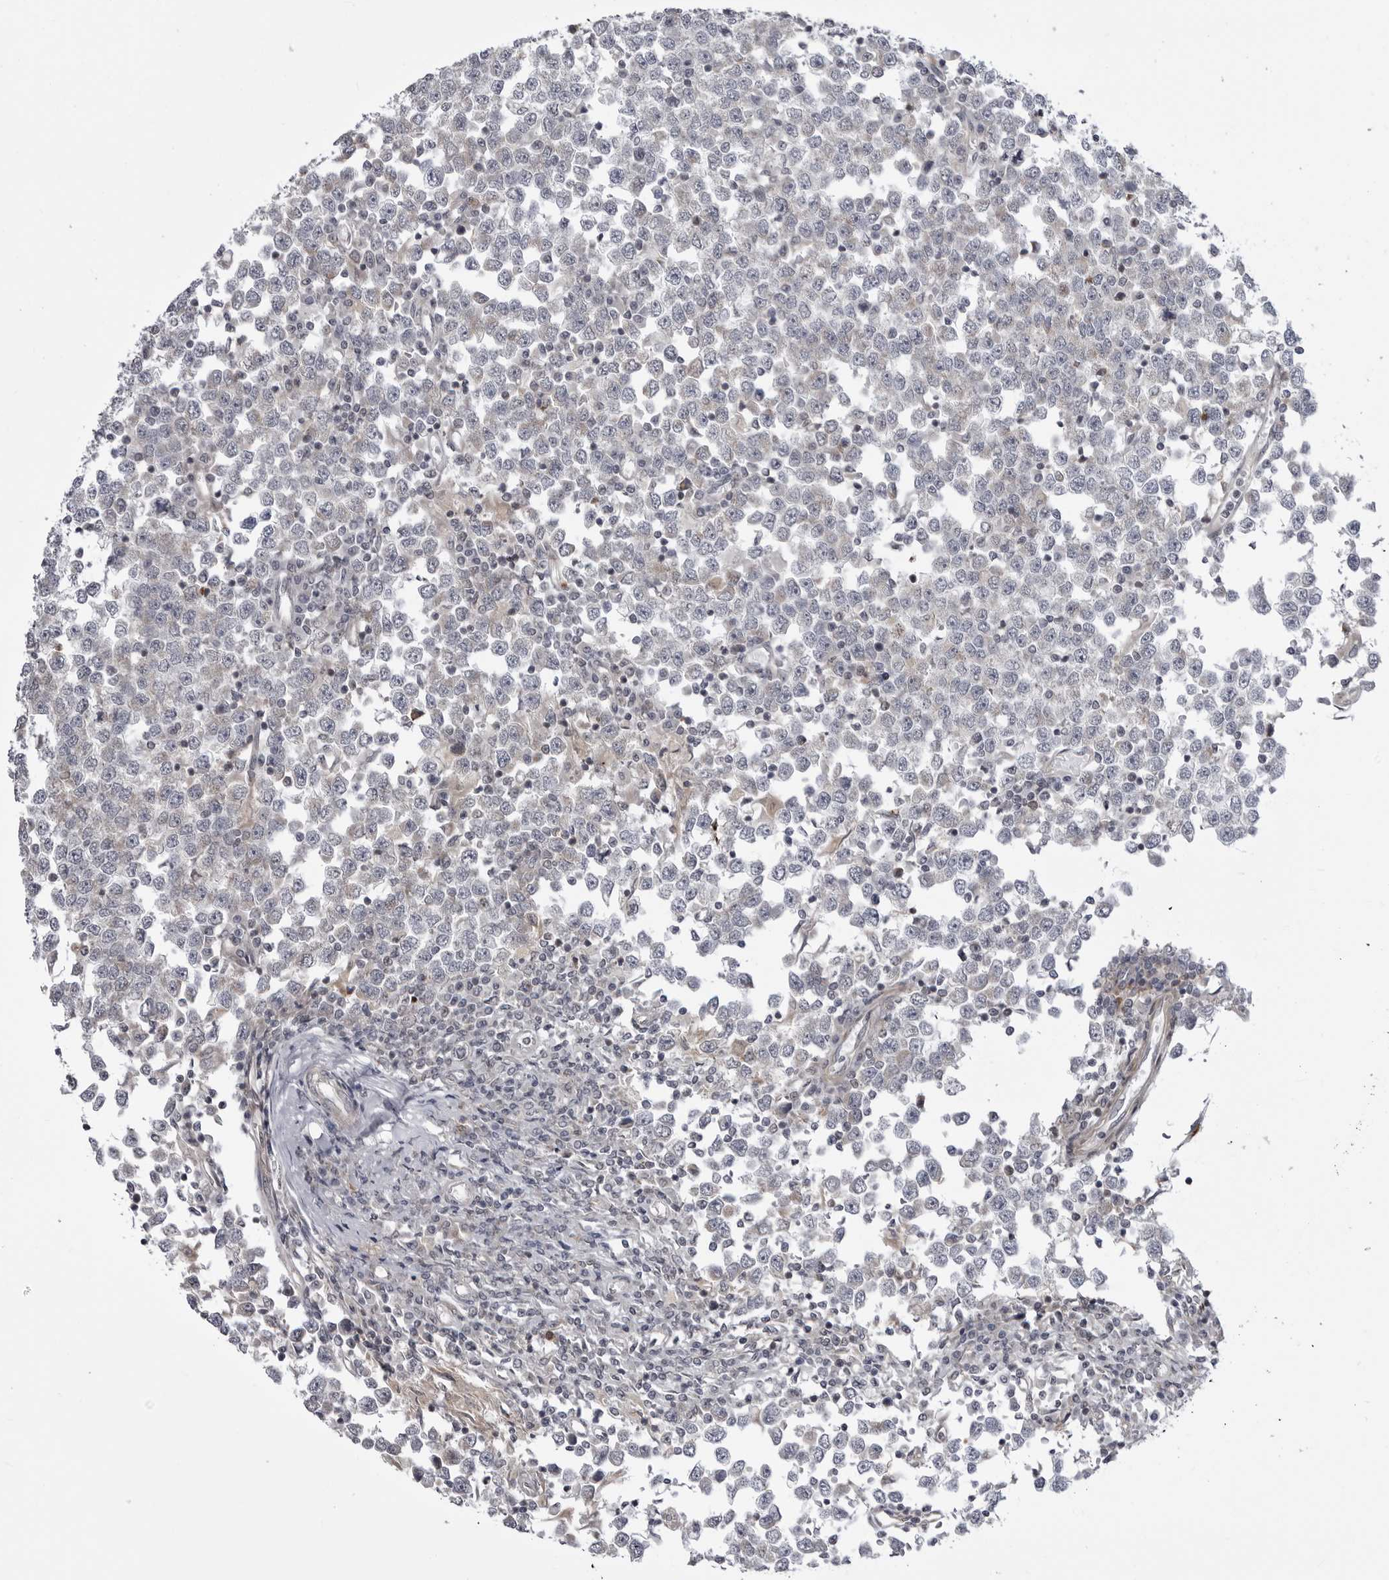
{"staining": {"intensity": "negative", "quantity": "none", "location": "none"}, "tissue": "testis cancer", "cell_type": "Tumor cells", "image_type": "cancer", "snomed": [{"axis": "morphology", "description": "Seminoma, NOS"}, {"axis": "topography", "description": "Testis"}], "caption": "This is an IHC photomicrograph of testis seminoma. There is no positivity in tumor cells.", "gene": "CCDC18", "patient": {"sex": "male", "age": 65}}